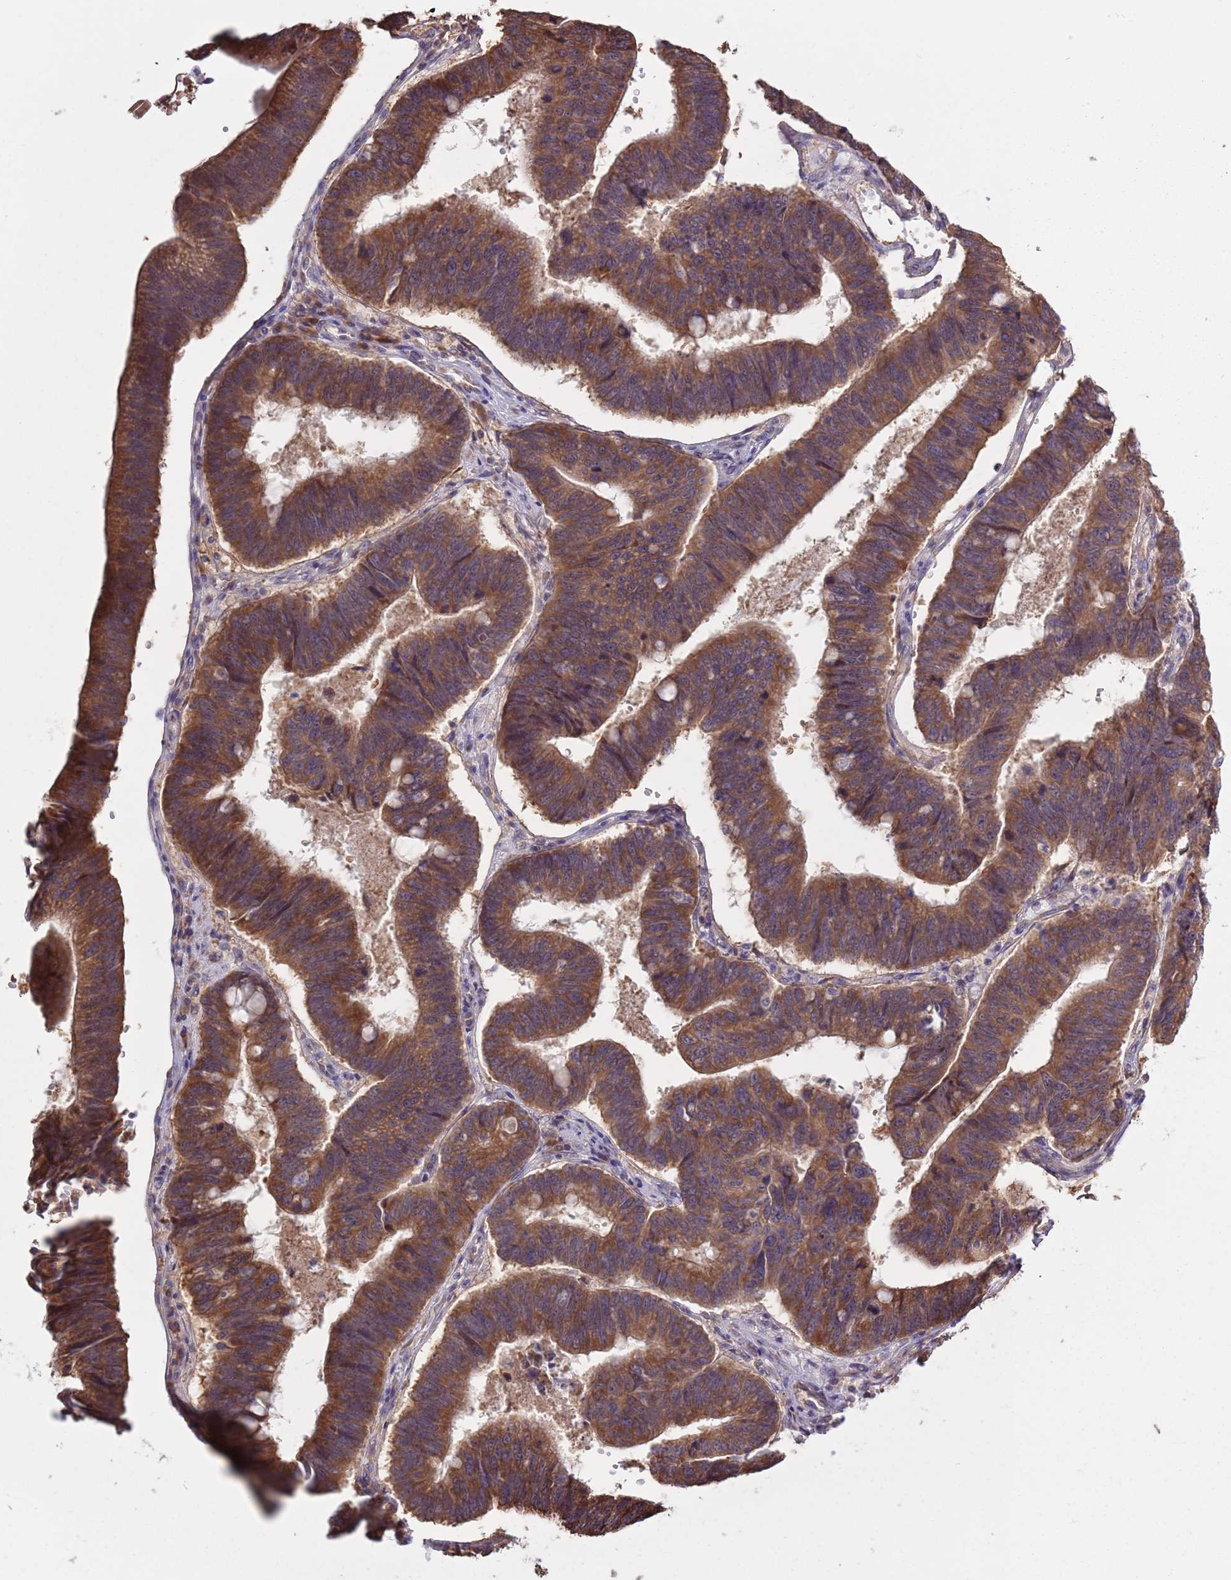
{"staining": {"intensity": "strong", "quantity": ">75%", "location": "cytoplasmic/membranous"}, "tissue": "stomach cancer", "cell_type": "Tumor cells", "image_type": "cancer", "snomed": [{"axis": "morphology", "description": "Adenocarcinoma, NOS"}, {"axis": "topography", "description": "Stomach"}], "caption": "IHC staining of stomach cancer, which displays high levels of strong cytoplasmic/membranous expression in about >75% of tumor cells indicating strong cytoplasmic/membranous protein expression. The staining was performed using DAB (3,3'-diaminobenzidine) (brown) for protein detection and nuclei were counterstained in hematoxylin (blue).", "gene": "RPL17-C18orf32", "patient": {"sex": "male", "age": 59}}